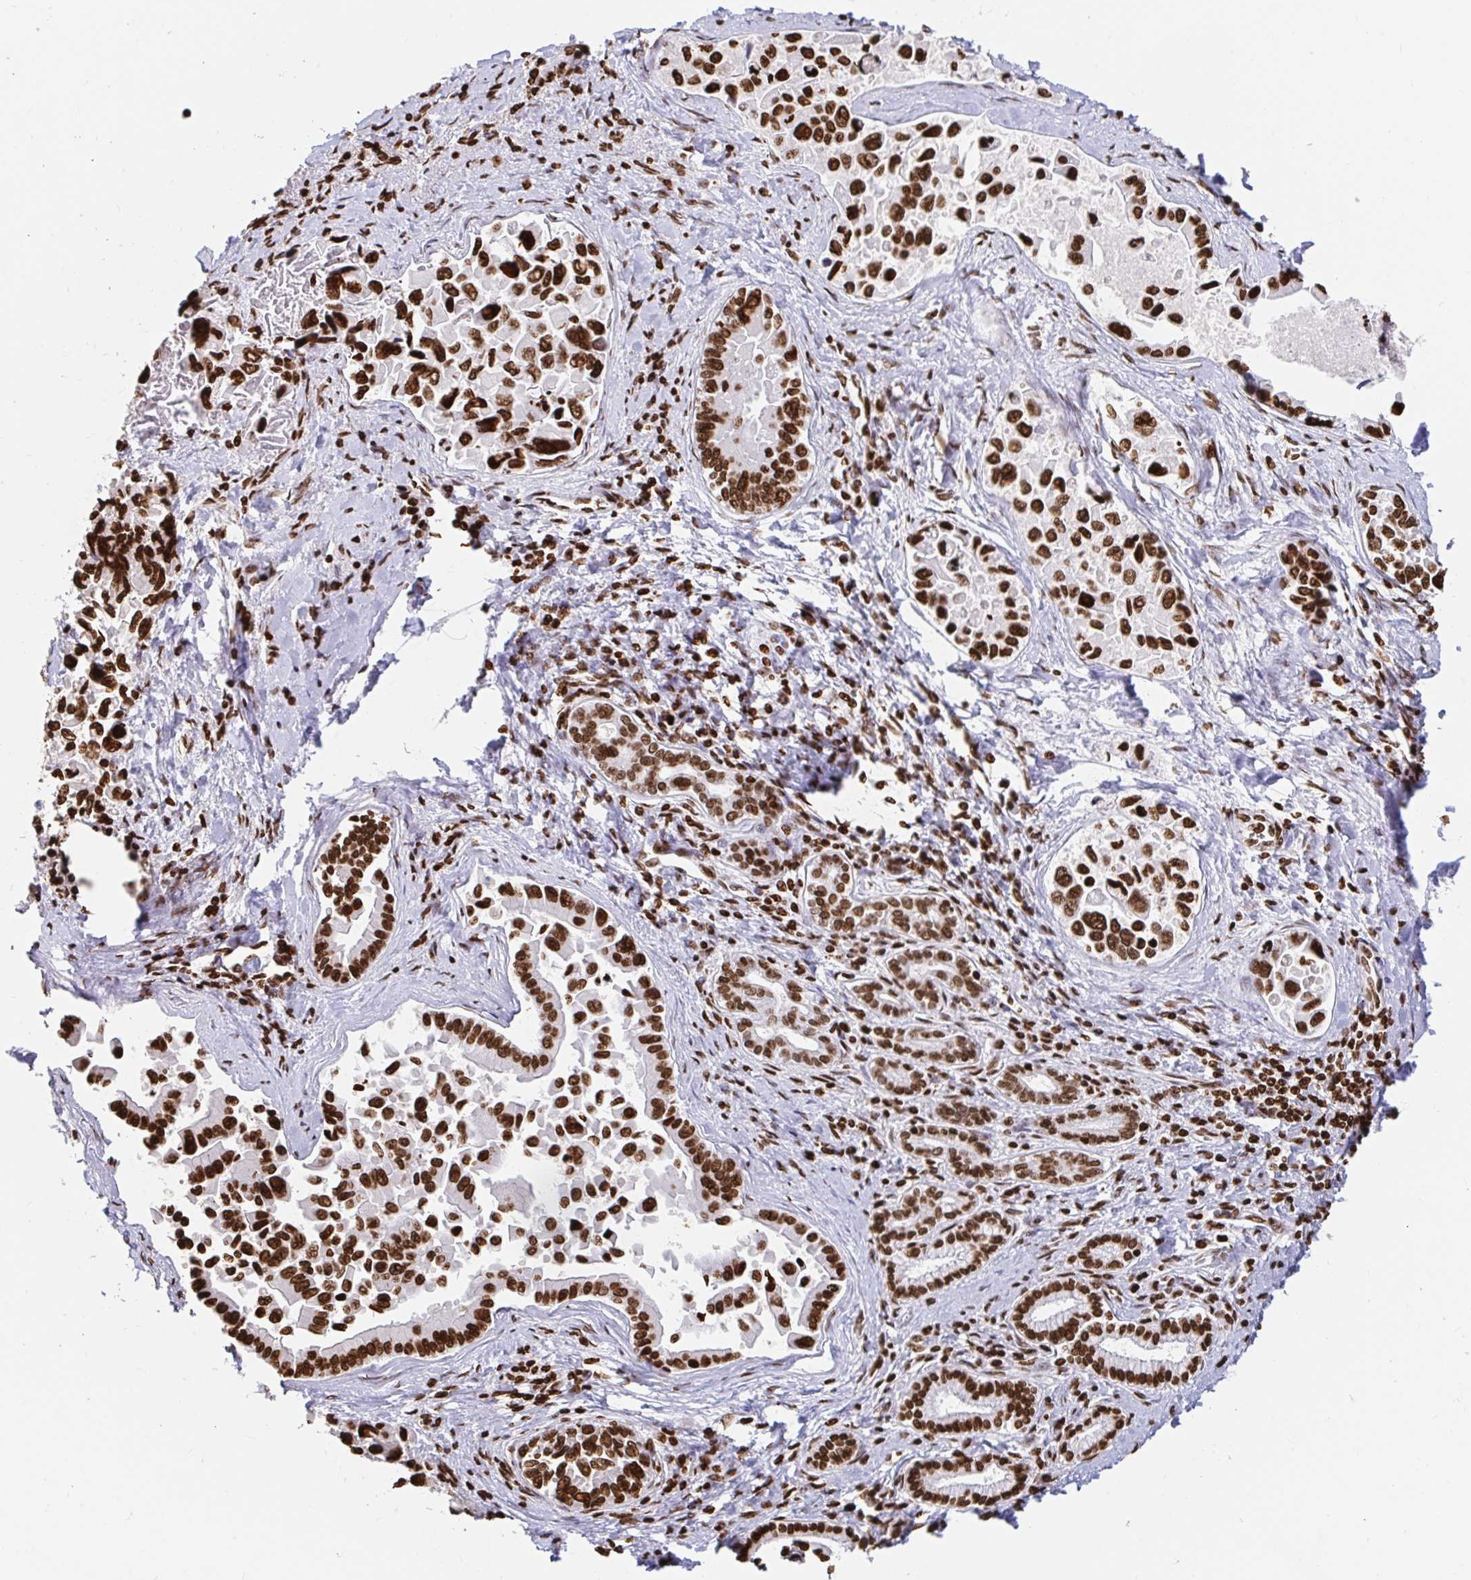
{"staining": {"intensity": "strong", "quantity": ">75%", "location": "nuclear"}, "tissue": "liver cancer", "cell_type": "Tumor cells", "image_type": "cancer", "snomed": [{"axis": "morphology", "description": "Cholangiocarcinoma"}, {"axis": "topography", "description": "Liver"}], "caption": "Immunohistochemistry (IHC) image of human liver cancer (cholangiocarcinoma) stained for a protein (brown), which exhibits high levels of strong nuclear positivity in about >75% of tumor cells.", "gene": "H2BC5", "patient": {"sex": "male", "age": 66}}